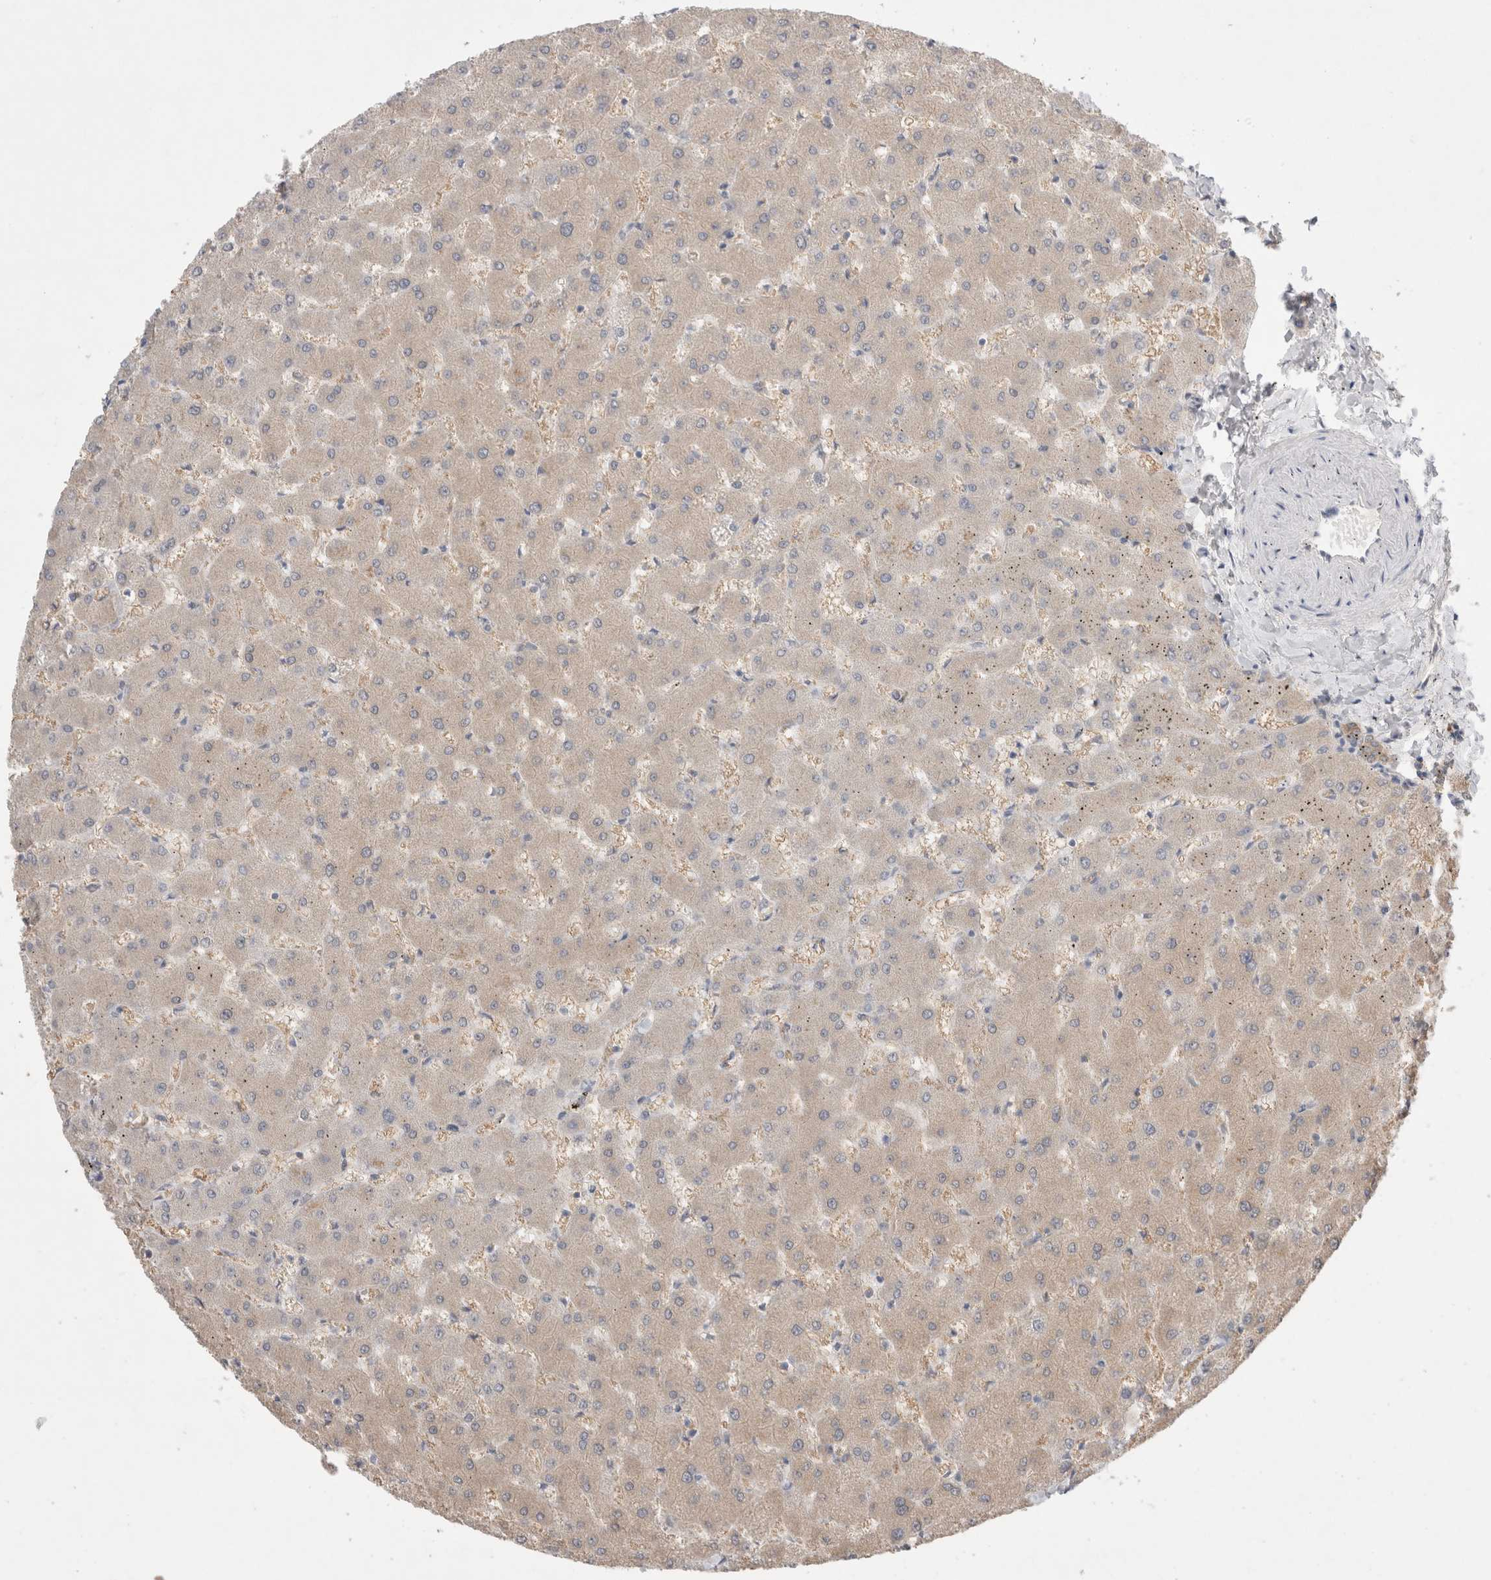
{"staining": {"intensity": "moderate", "quantity": ">75%", "location": "cytoplasmic/membranous"}, "tissue": "liver", "cell_type": "Cholangiocytes", "image_type": "normal", "snomed": [{"axis": "morphology", "description": "Normal tissue, NOS"}, {"axis": "topography", "description": "Liver"}], "caption": "Immunohistochemistry of unremarkable human liver displays medium levels of moderate cytoplasmic/membranous positivity in about >75% of cholangiocytes. The staining was performed using DAB (3,3'-diaminobenzidine), with brown indicating positive protein expression. Nuclei are stained blue with hematoxylin.", "gene": "WIPF2", "patient": {"sex": "female", "age": 63}}